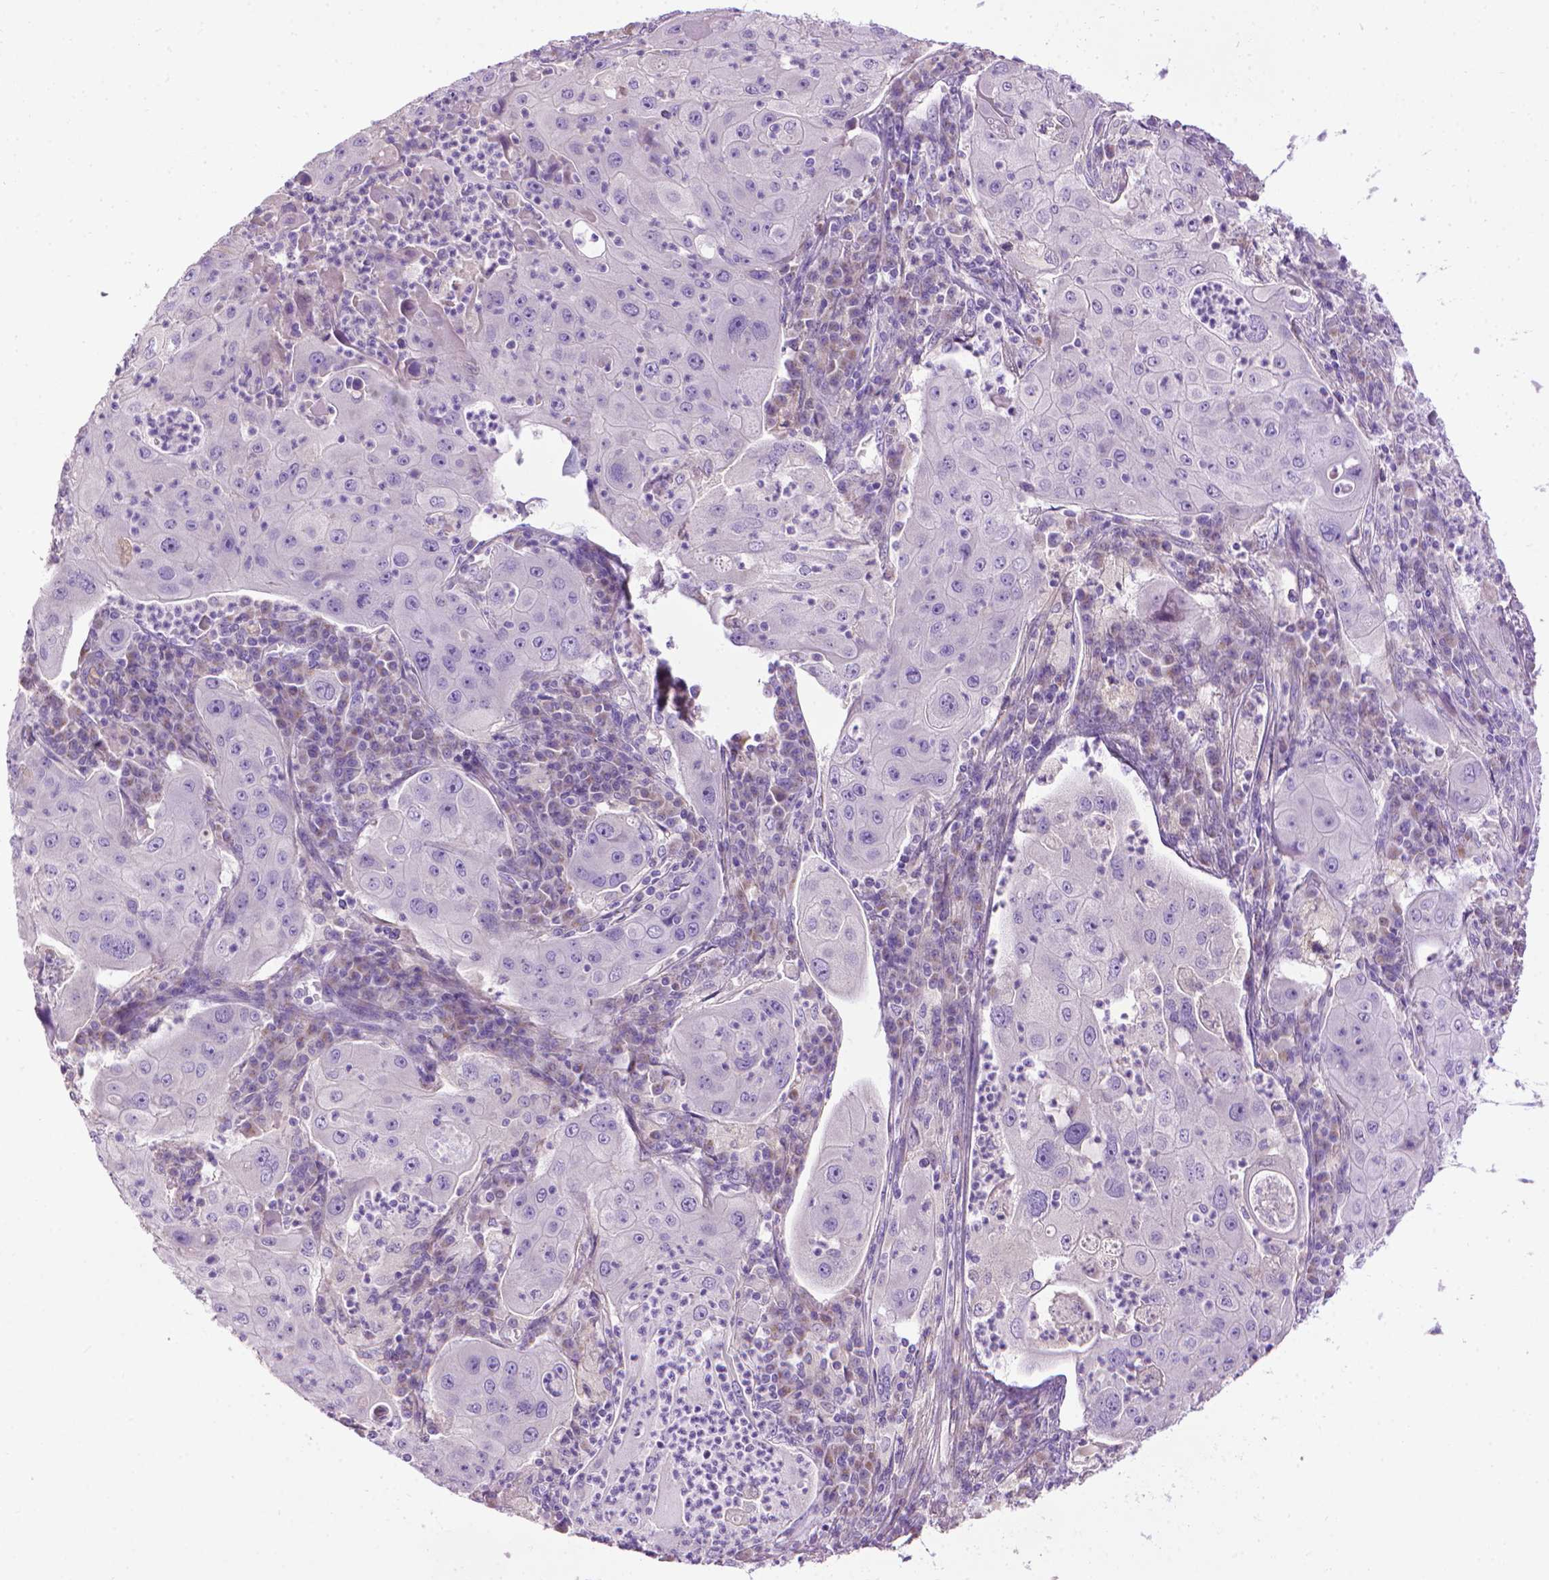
{"staining": {"intensity": "negative", "quantity": "none", "location": "none"}, "tissue": "lung cancer", "cell_type": "Tumor cells", "image_type": "cancer", "snomed": [{"axis": "morphology", "description": "Squamous cell carcinoma, NOS"}, {"axis": "topography", "description": "Lung"}], "caption": "High magnification brightfield microscopy of squamous cell carcinoma (lung) stained with DAB (brown) and counterstained with hematoxylin (blue): tumor cells show no significant positivity. (Immunohistochemistry (ihc), brightfield microscopy, high magnification).", "gene": "AQP10", "patient": {"sex": "female", "age": 59}}